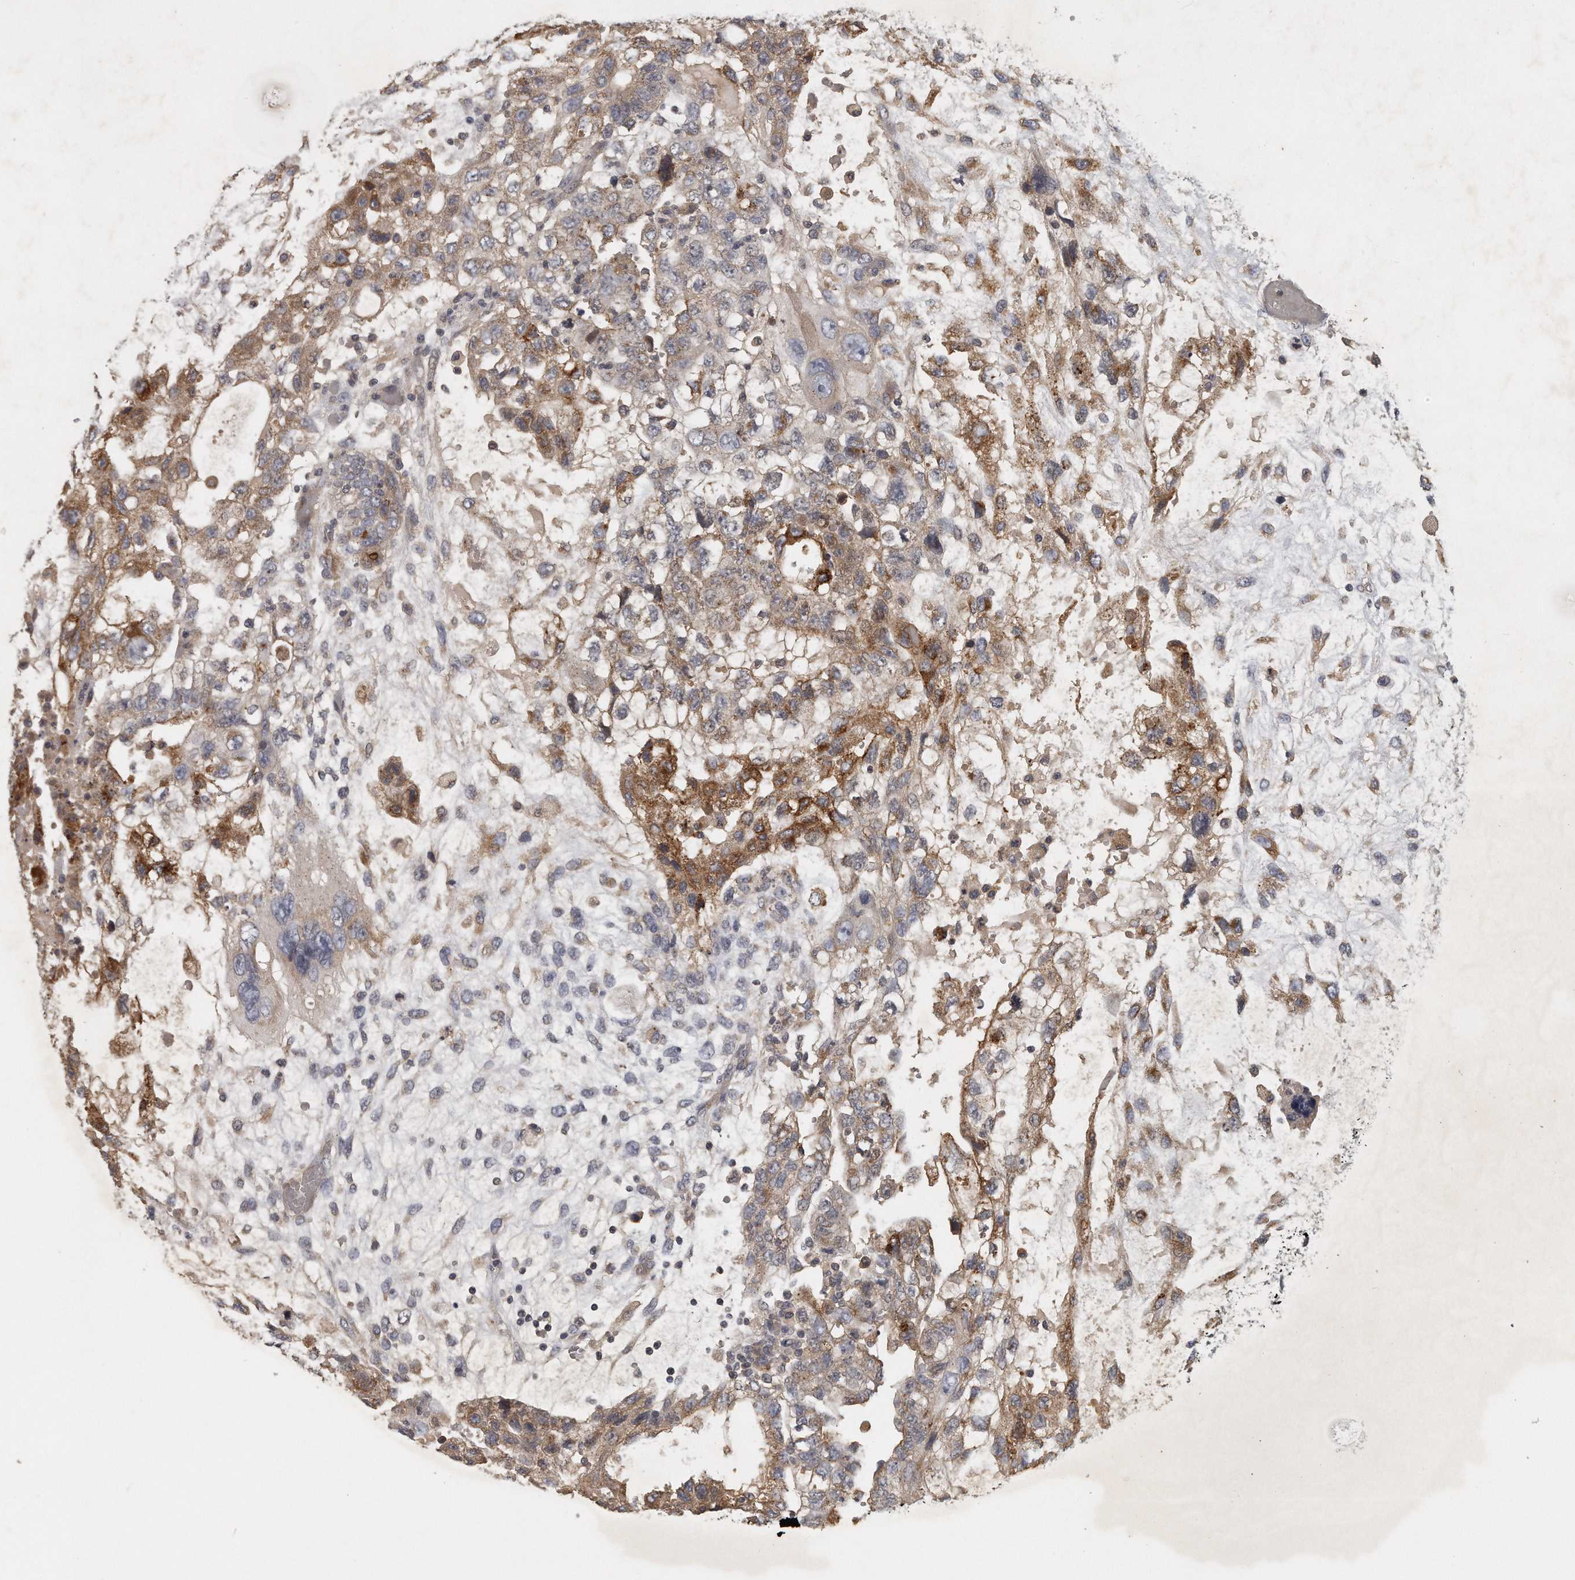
{"staining": {"intensity": "weak", "quantity": "25%-75%", "location": "cytoplasmic/membranous"}, "tissue": "testis cancer", "cell_type": "Tumor cells", "image_type": "cancer", "snomed": [{"axis": "morphology", "description": "Carcinoma, Embryonal, NOS"}, {"axis": "topography", "description": "Testis"}], "caption": "Immunohistochemical staining of testis cancer (embryonal carcinoma) reveals weak cytoplasmic/membranous protein expression in about 25%-75% of tumor cells.", "gene": "TRAPPC14", "patient": {"sex": "male", "age": 36}}